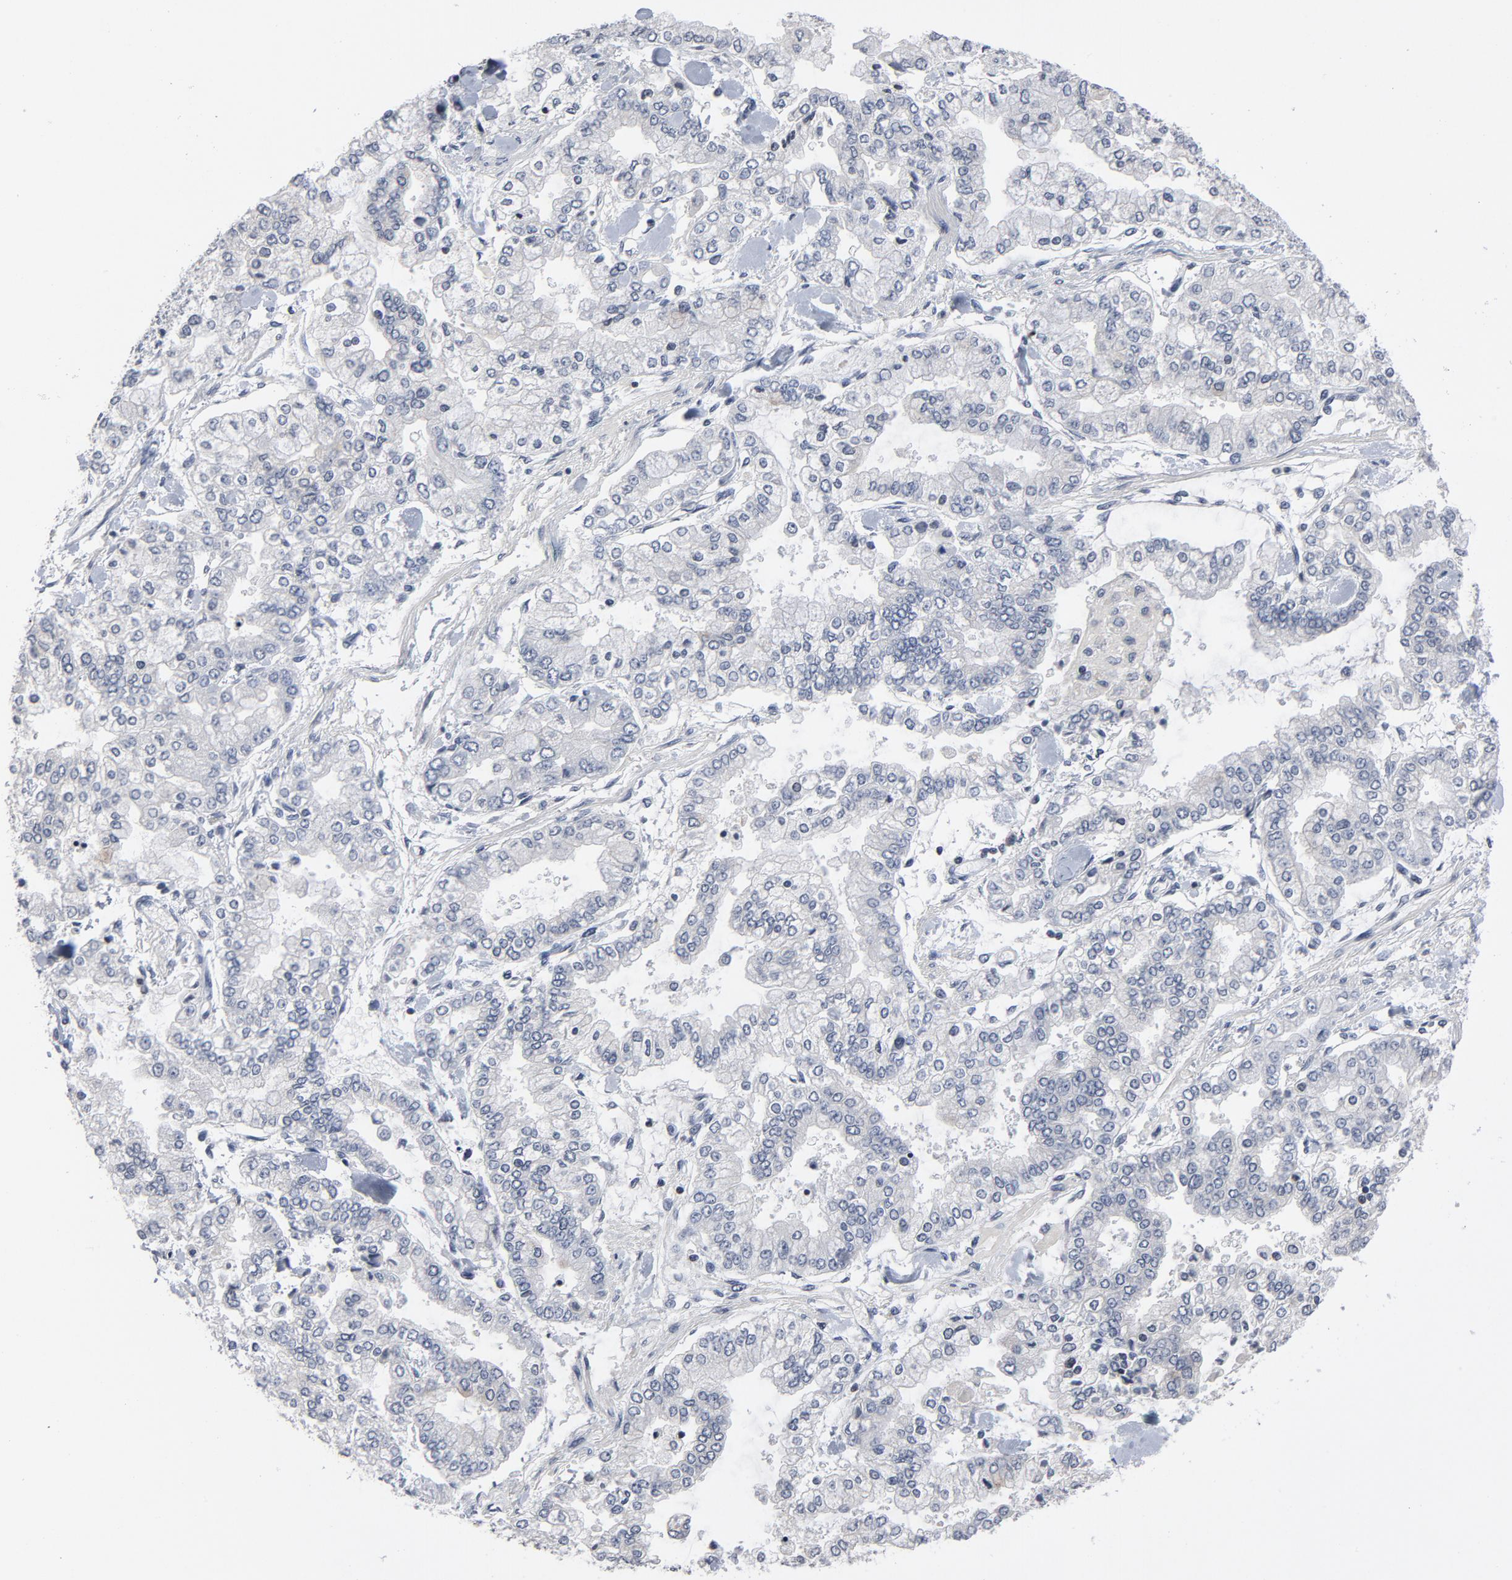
{"staining": {"intensity": "negative", "quantity": "none", "location": "none"}, "tissue": "stomach cancer", "cell_type": "Tumor cells", "image_type": "cancer", "snomed": [{"axis": "morphology", "description": "Normal tissue, NOS"}, {"axis": "morphology", "description": "Adenocarcinoma, NOS"}, {"axis": "topography", "description": "Stomach, upper"}, {"axis": "topography", "description": "Stomach"}], "caption": "An image of human stomach cancer is negative for staining in tumor cells.", "gene": "TCL1A", "patient": {"sex": "male", "age": 76}}